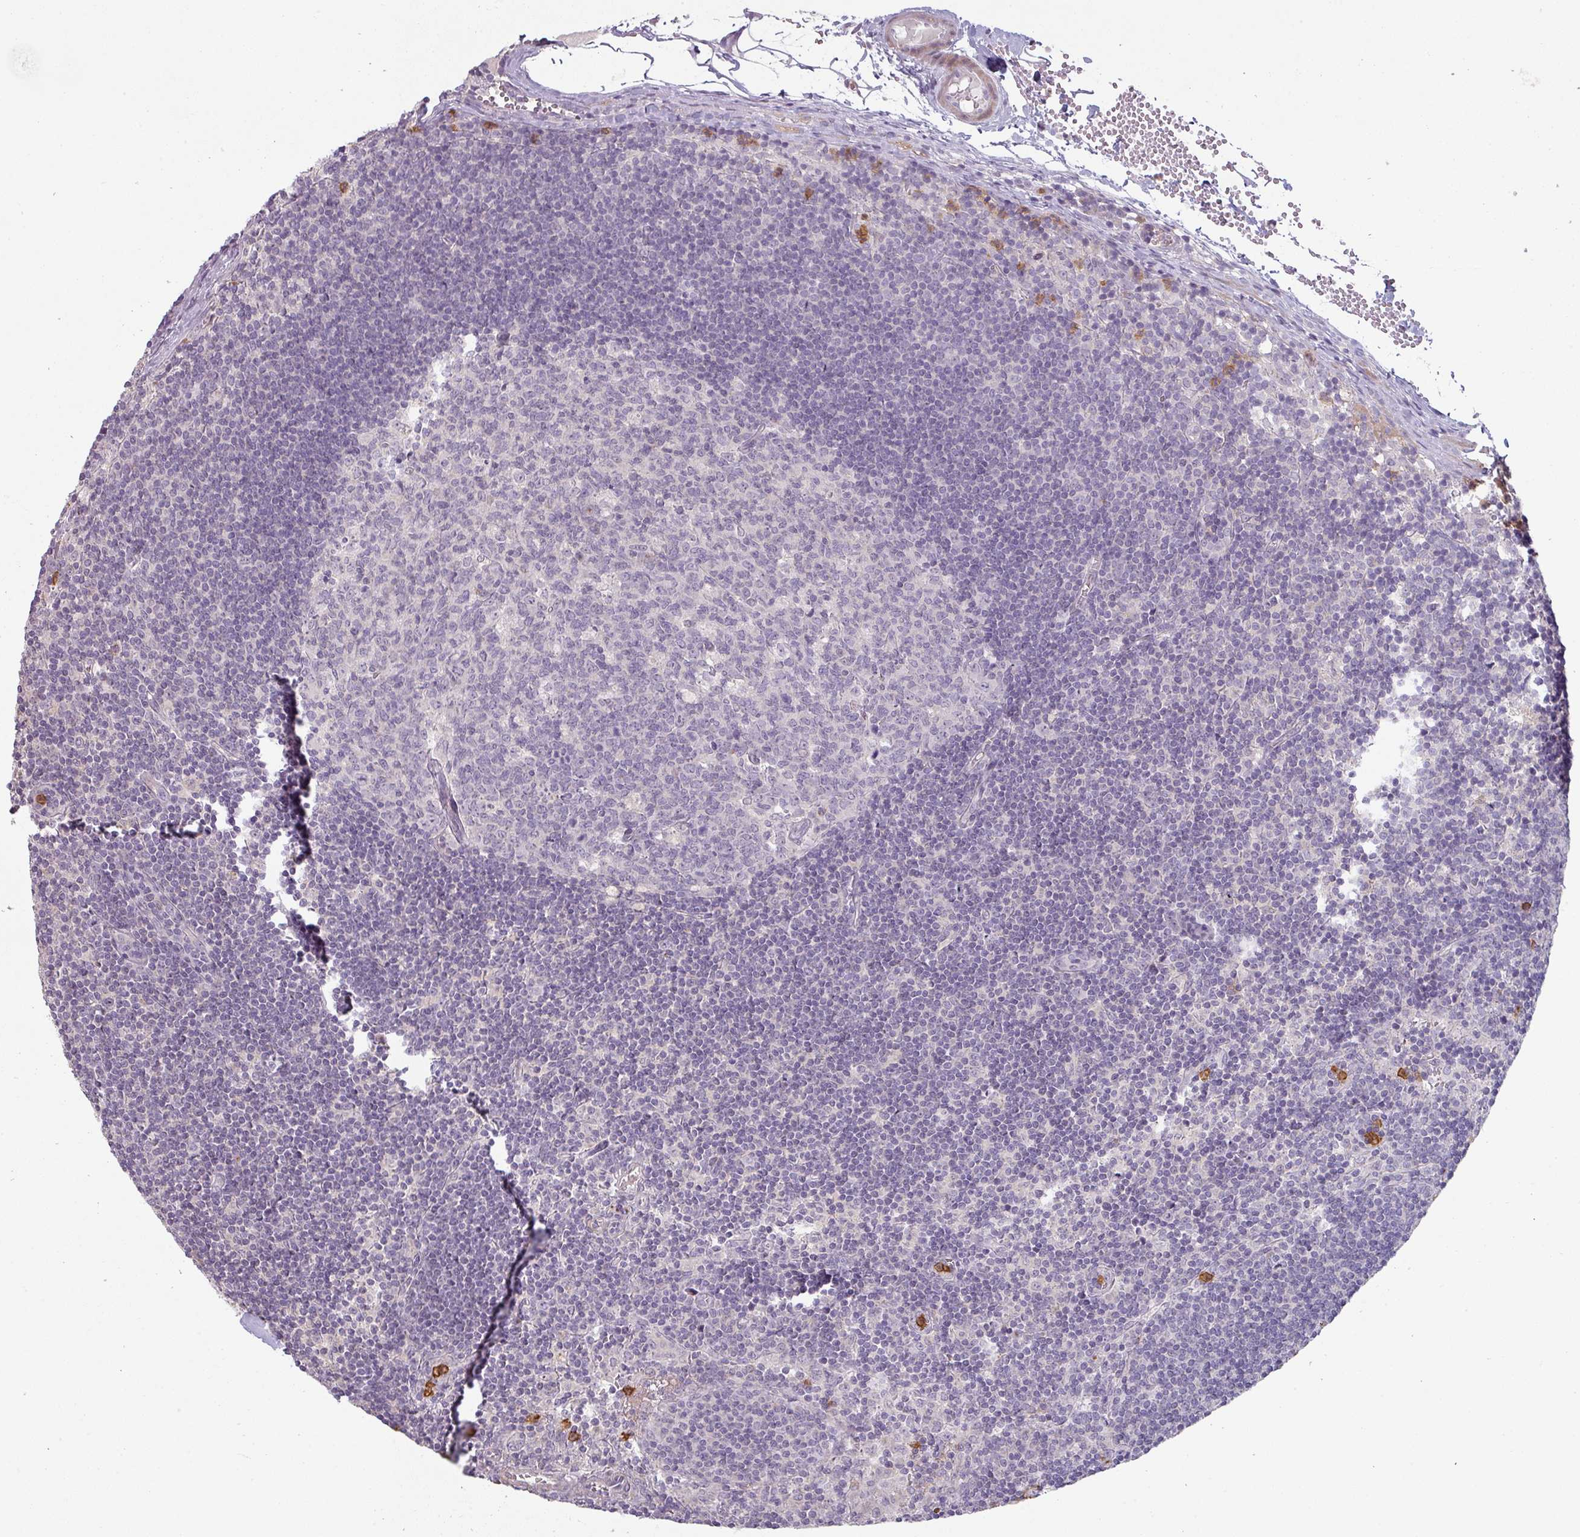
{"staining": {"intensity": "negative", "quantity": "none", "location": "none"}, "tissue": "lymph node", "cell_type": "Germinal center cells", "image_type": "normal", "snomed": [{"axis": "morphology", "description": "Normal tissue, NOS"}, {"axis": "topography", "description": "Lymph node"}], "caption": "The histopathology image shows no staining of germinal center cells in normal lymph node.", "gene": "MAGEC3", "patient": {"sex": "female", "age": 29}}